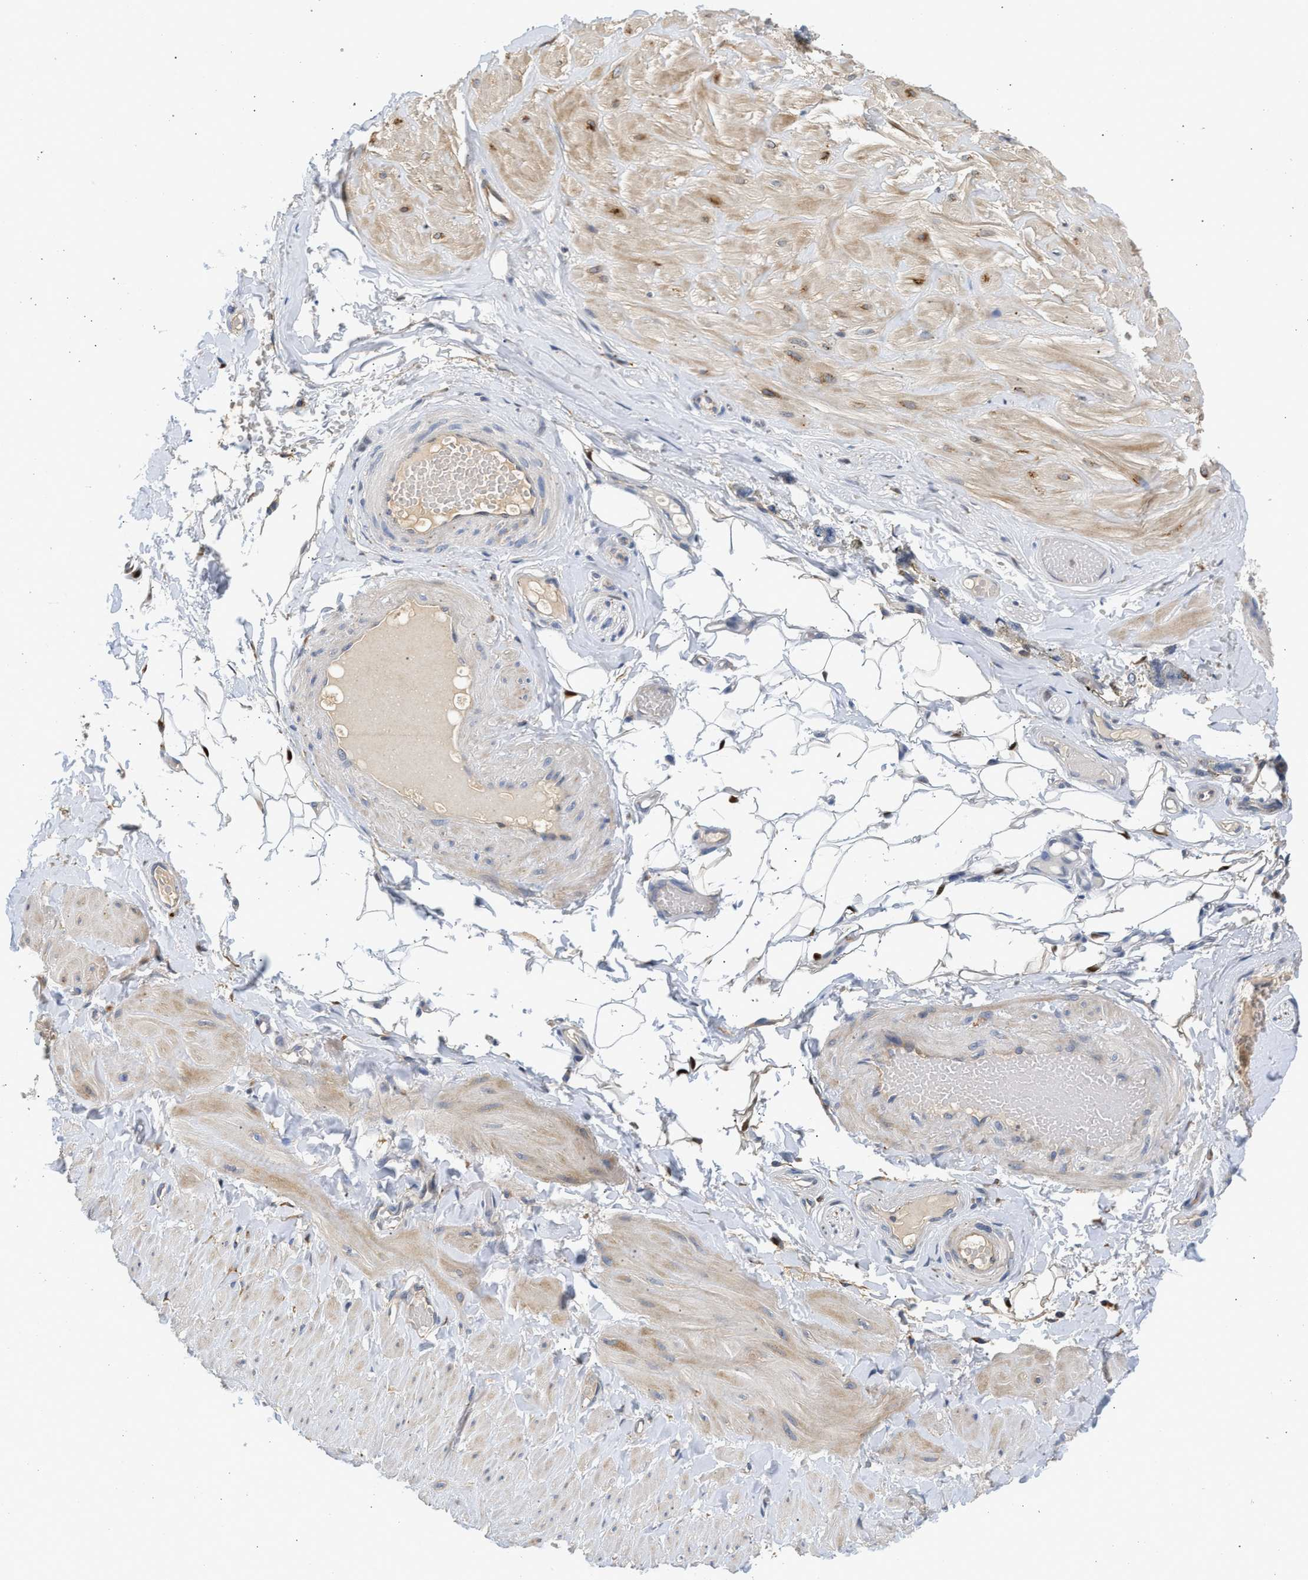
{"staining": {"intensity": "moderate", "quantity": "<25%", "location": "cytoplasmic/membranous"}, "tissue": "adipose tissue", "cell_type": "Adipocytes", "image_type": "normal", "snomed": [{"axis": "morphology", "description": "Normal tissue, NOS"}, {"axis": "topography", "description": "Adipose tissue"}, {"axis": "topography", "description": "Vascular tissue"}, {"axis": "topography", "description": "Peripheral nerve tissue"}], "caption": "Protein expression by immunohistochemistry (IHC) displays moderate cytoplasmic/membranous staining in about <25% of adipocytes in unremarkable adipose tissue. (Stains: DAB (3,3'-diaminobenzidine) in brown, nuclei in blue, Microscopy: brightfield microscopy at high magnification).", "gene": "PPM1L", "patient": {"sex": "male", "age": 25}}